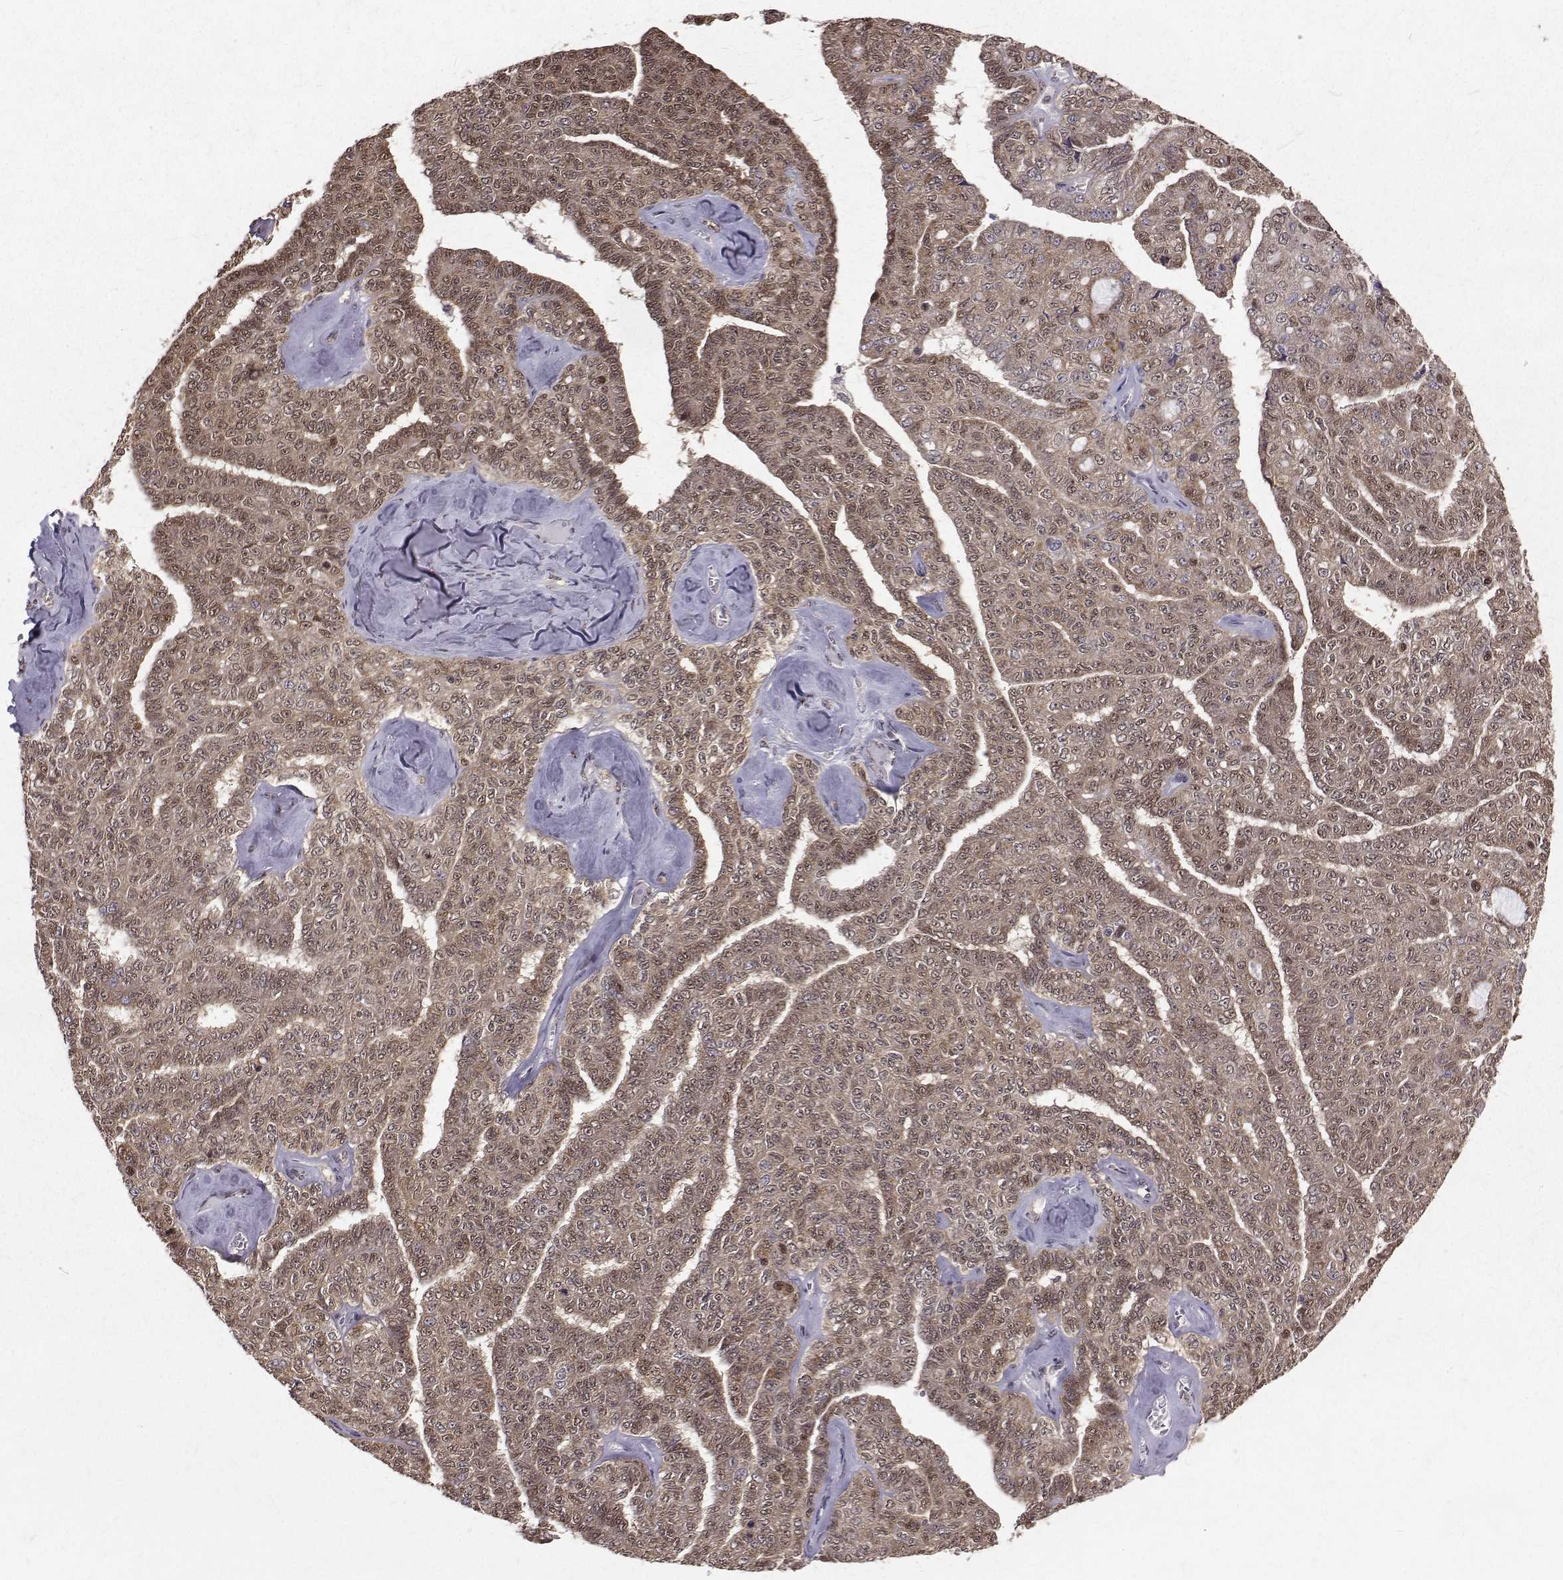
{"staining": {"intensity": "weak", "quantity": ">75%", "location": "nuclear"}, "tissue": "ovarian cancer", "cell_type": "Tumor cells", "image_type": "cancer", "snomed": [{"axis": "morphology", "description": "Cystadenocarcinoma, serous, NOS"}, {"axis": "topography", "description": "Ovary"}], "caption": "High-magnification brightfield microscopy of ovarian cancer stained with DAB (brown) and counterstained with hematoxylin (blue). tumor cells exhibit weak nuclear staining is seen in about>75% of cells.", "gene": "NIF3L1", "patient": {"sex": "female", "age": 71}}